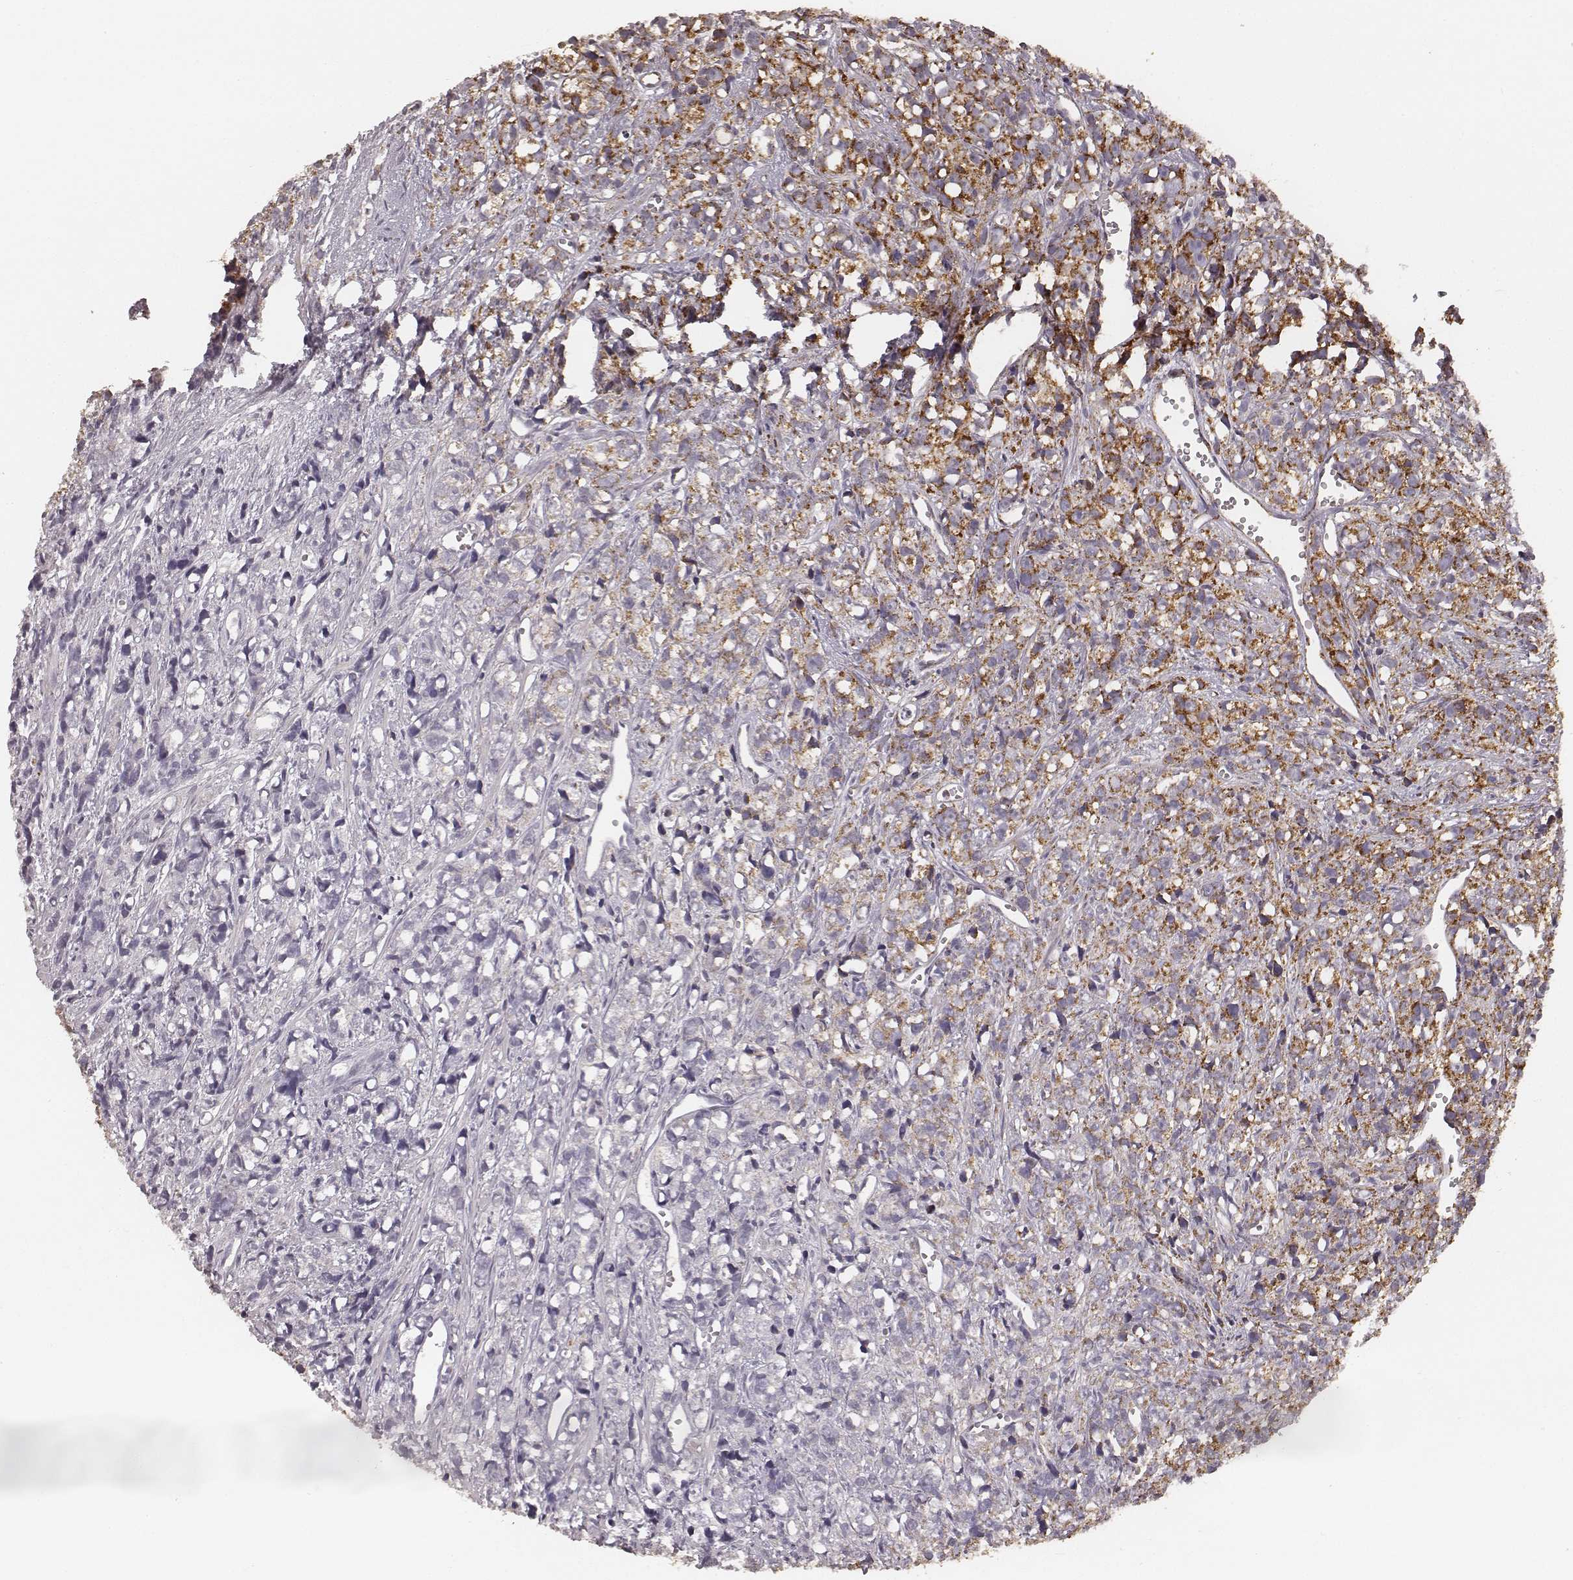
{"staining": {"intensity": "strong", "quantity": ">75%", "location": "cytoplasmic/membranous"}, "tissue": "prostate cancer", "cell_type": "Tumor cells", "image_type": "cancer", "snomed": [{"axis": "morphology", "description": "Adenocarcinoma, High grade"}, {"axis": "topography", "description": "Prostate"}], "caption": "High-magnification brightfield microscopy of high-grade adenocarcinoma (prostate) stained with DAB (3,3'-diaminobenzidine) (brown) and counterstained with hematoxylin (blue). tumor cells exhibit strong cytoplasmic/membranous expression is identified in about>75% of cells.", "gene": "CS", "patient": {"sex": "male", "age": 77}}